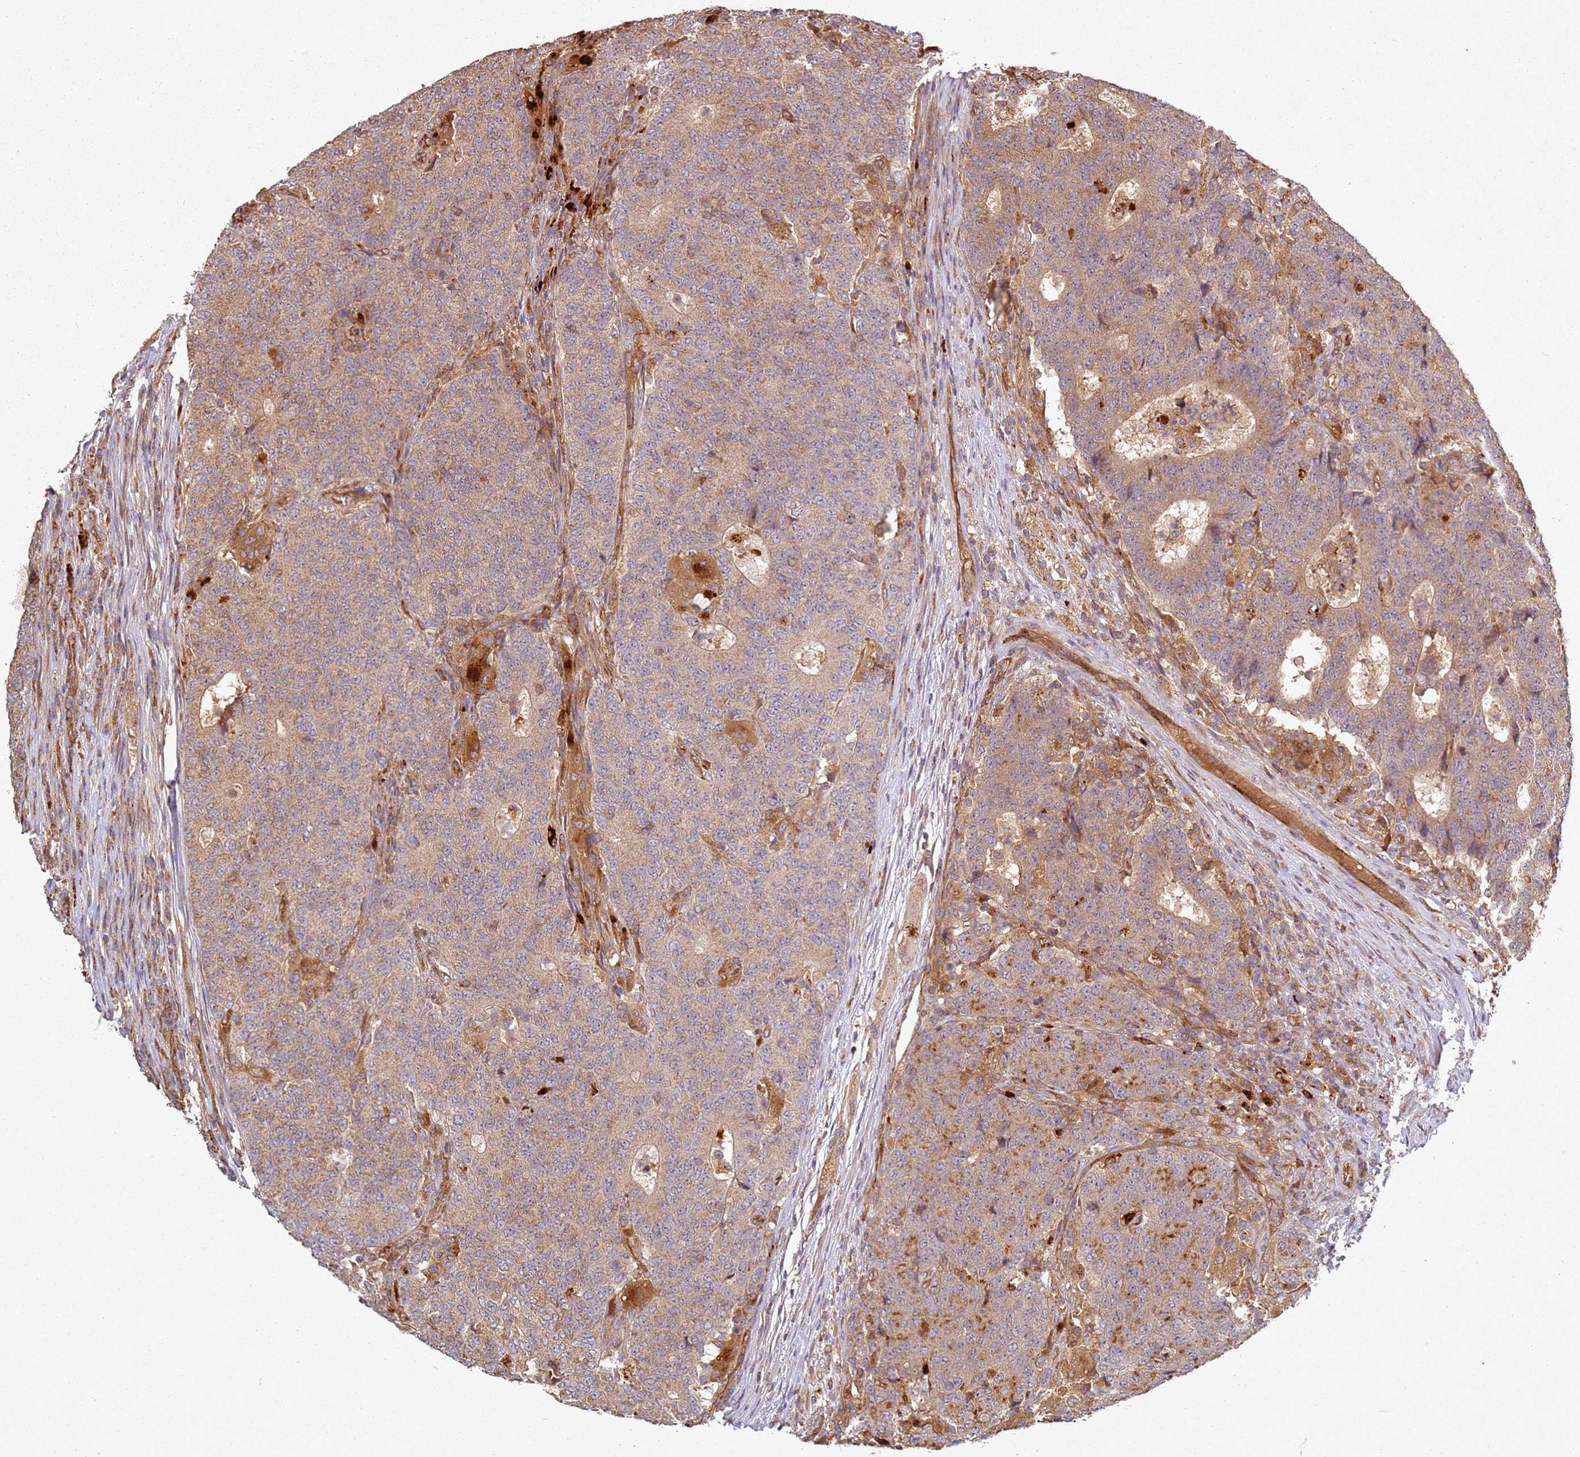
{"staining": {"intensity": "moderate", "quantity": ">75%", "location": "cytoplasmic/membranous"}, "tissue": "colorectal cancer", "cell_type": "Tumor cells", "image_type": "cancer", "snomed": [{"axis": "morphology", "description": "Adenocarcinoma, NOS"}, {"axis": "topography", "description": "Colon"}], "caption": "Colorectal adenocarcinoma stained with a protein marker exhibits moderate staining in tumor cells.", "gene": "SCGB2B2", "patient": {"sex": "female", "age": 75}}